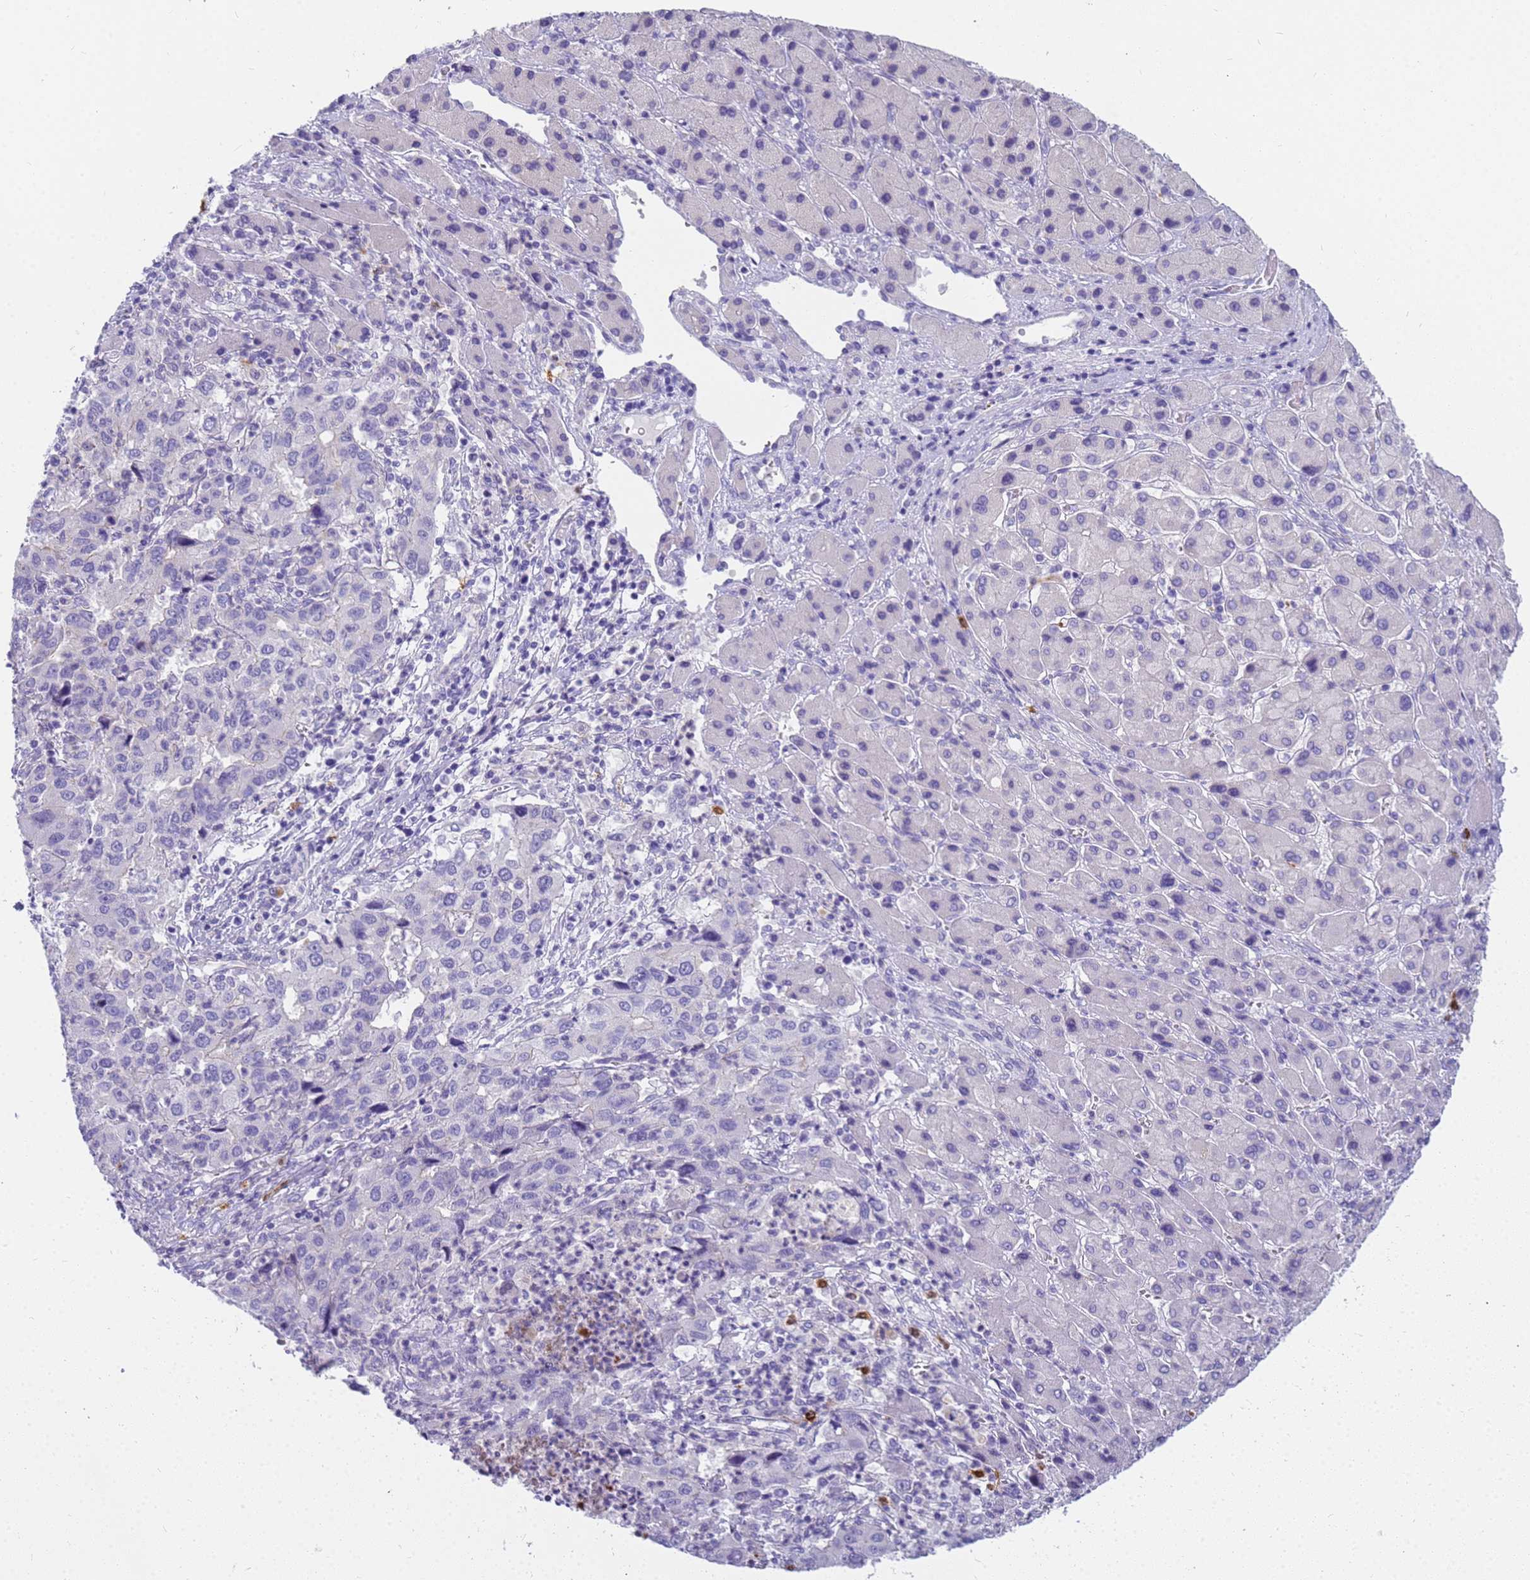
{"staining": {"intensity": "negative", "quantity": "none", "location": "none"}, "tissue": "liver cancer", "cell_type": "Tumor cells", "image_type": "cancer", "snomed": [{"axis": "morphology", "description": "Carcinoma, Hepatocellular, NOS"}, {"axis": "topography", "description": "Liver"}], "caption": "Tumor cells show no significant expression in liver cancer. Nuclei are stained in blue.", "gene": "RNASE2", "patient": {"sex": "male", "age": 63}}